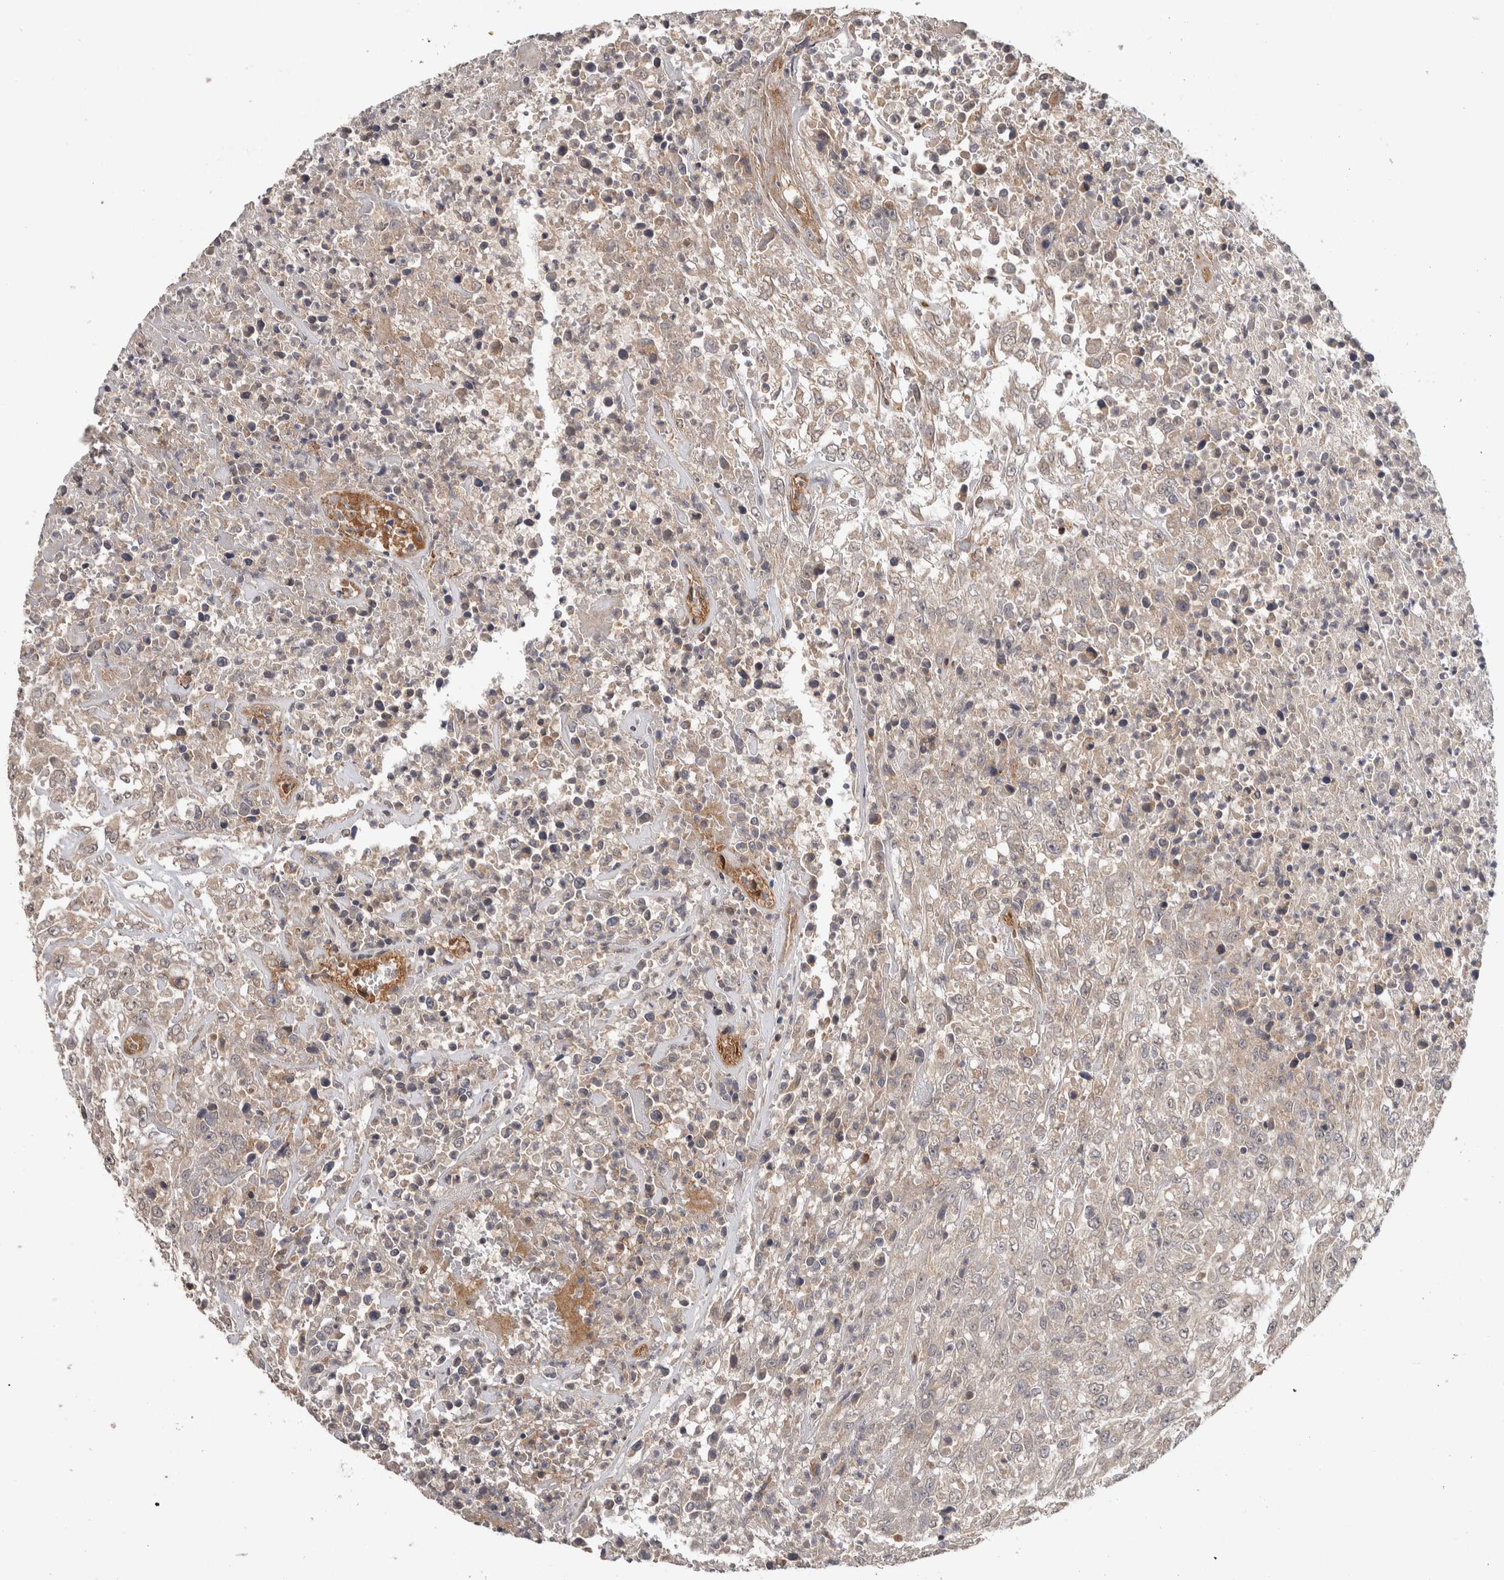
{"staining": {"intensity": "weak", "quantity": "<25%", "location": "cytoplasmic/membranous"}, "tissue": "urothelial cancer", "cell_type": "Tumor cells", "image_type": "cancer", "snomed": [{"axis": "morphology", "description": "Urothelial carcinoma, High grade"}, {"axis": "topography", "description": "Urinary bladder"}], "caption": "High power microscopy image of an immunohistochemistry image of urothelial cancer, revealing no significant positivity in tumor cells. The staining was performed using DAB to visualize the protein expression in brown, while the nuclei were stained in blue with hematoxylin (Magnification: 20x).", "gene": "HMOX2", "patient": {"sex": "male", "age": 46}}